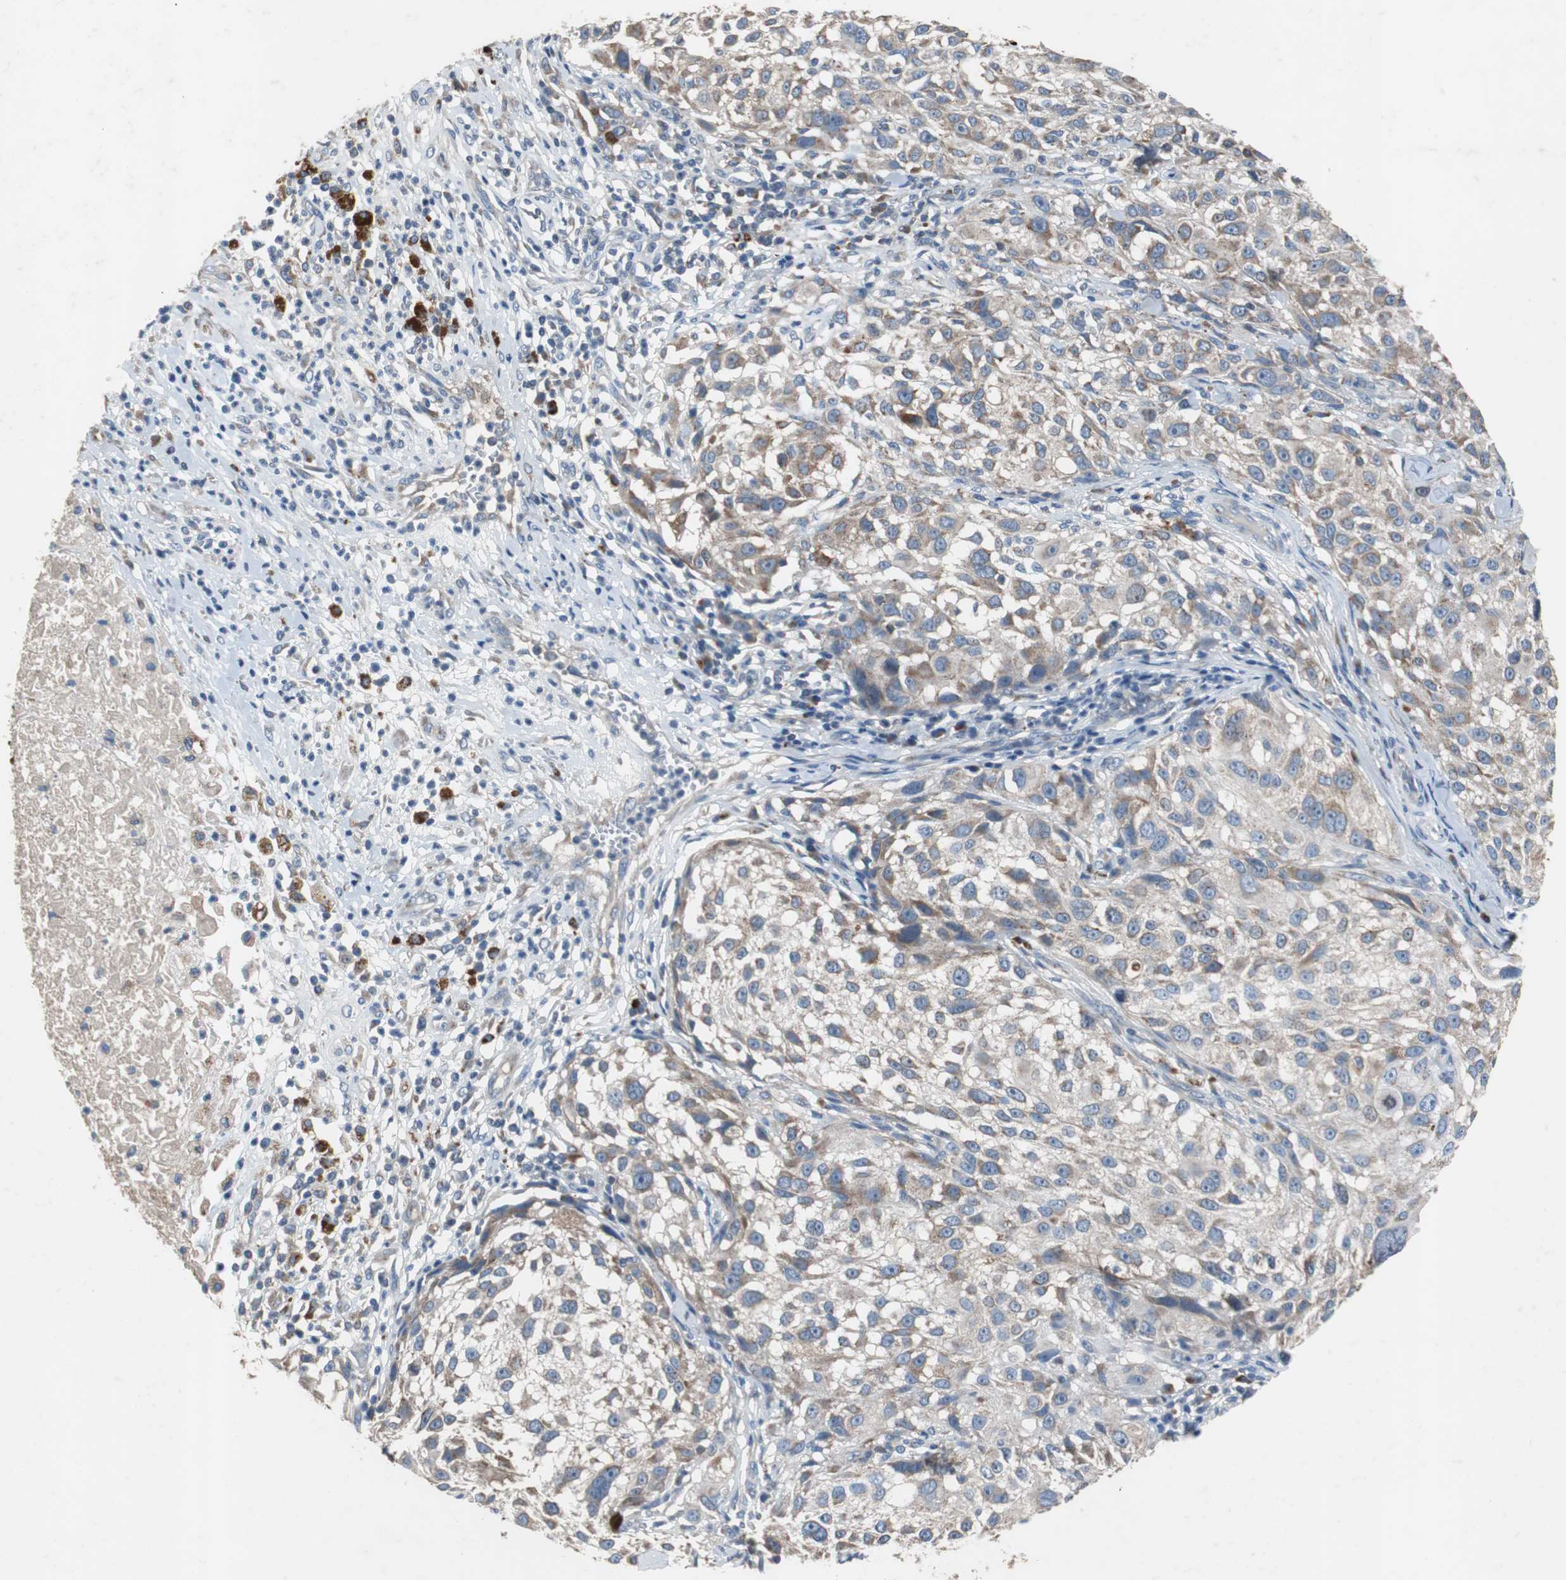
{"staining": {"intensity": "moderate", "quantity": ">75%", "location": "cytoplasmic/membranous"}, "tissue": "melanoma", "cell_type": "Tumor cells", "image_type": "cancer", "snomed": [{"axis": "morphology", "description": "Necrosis, NOS"}, {"axis": "morphology", "description": "Malignant melanoma, NOS"}, {"axis": "topography", "description": "Skin"}], "caption": "Protein expression analysis of human malignant melanoma reveals moderate cytoplasmic/membranous expression in about >75% of tumor cells.", "gene": "CALB2", "patient": {"sex": "female", "age": 87}}